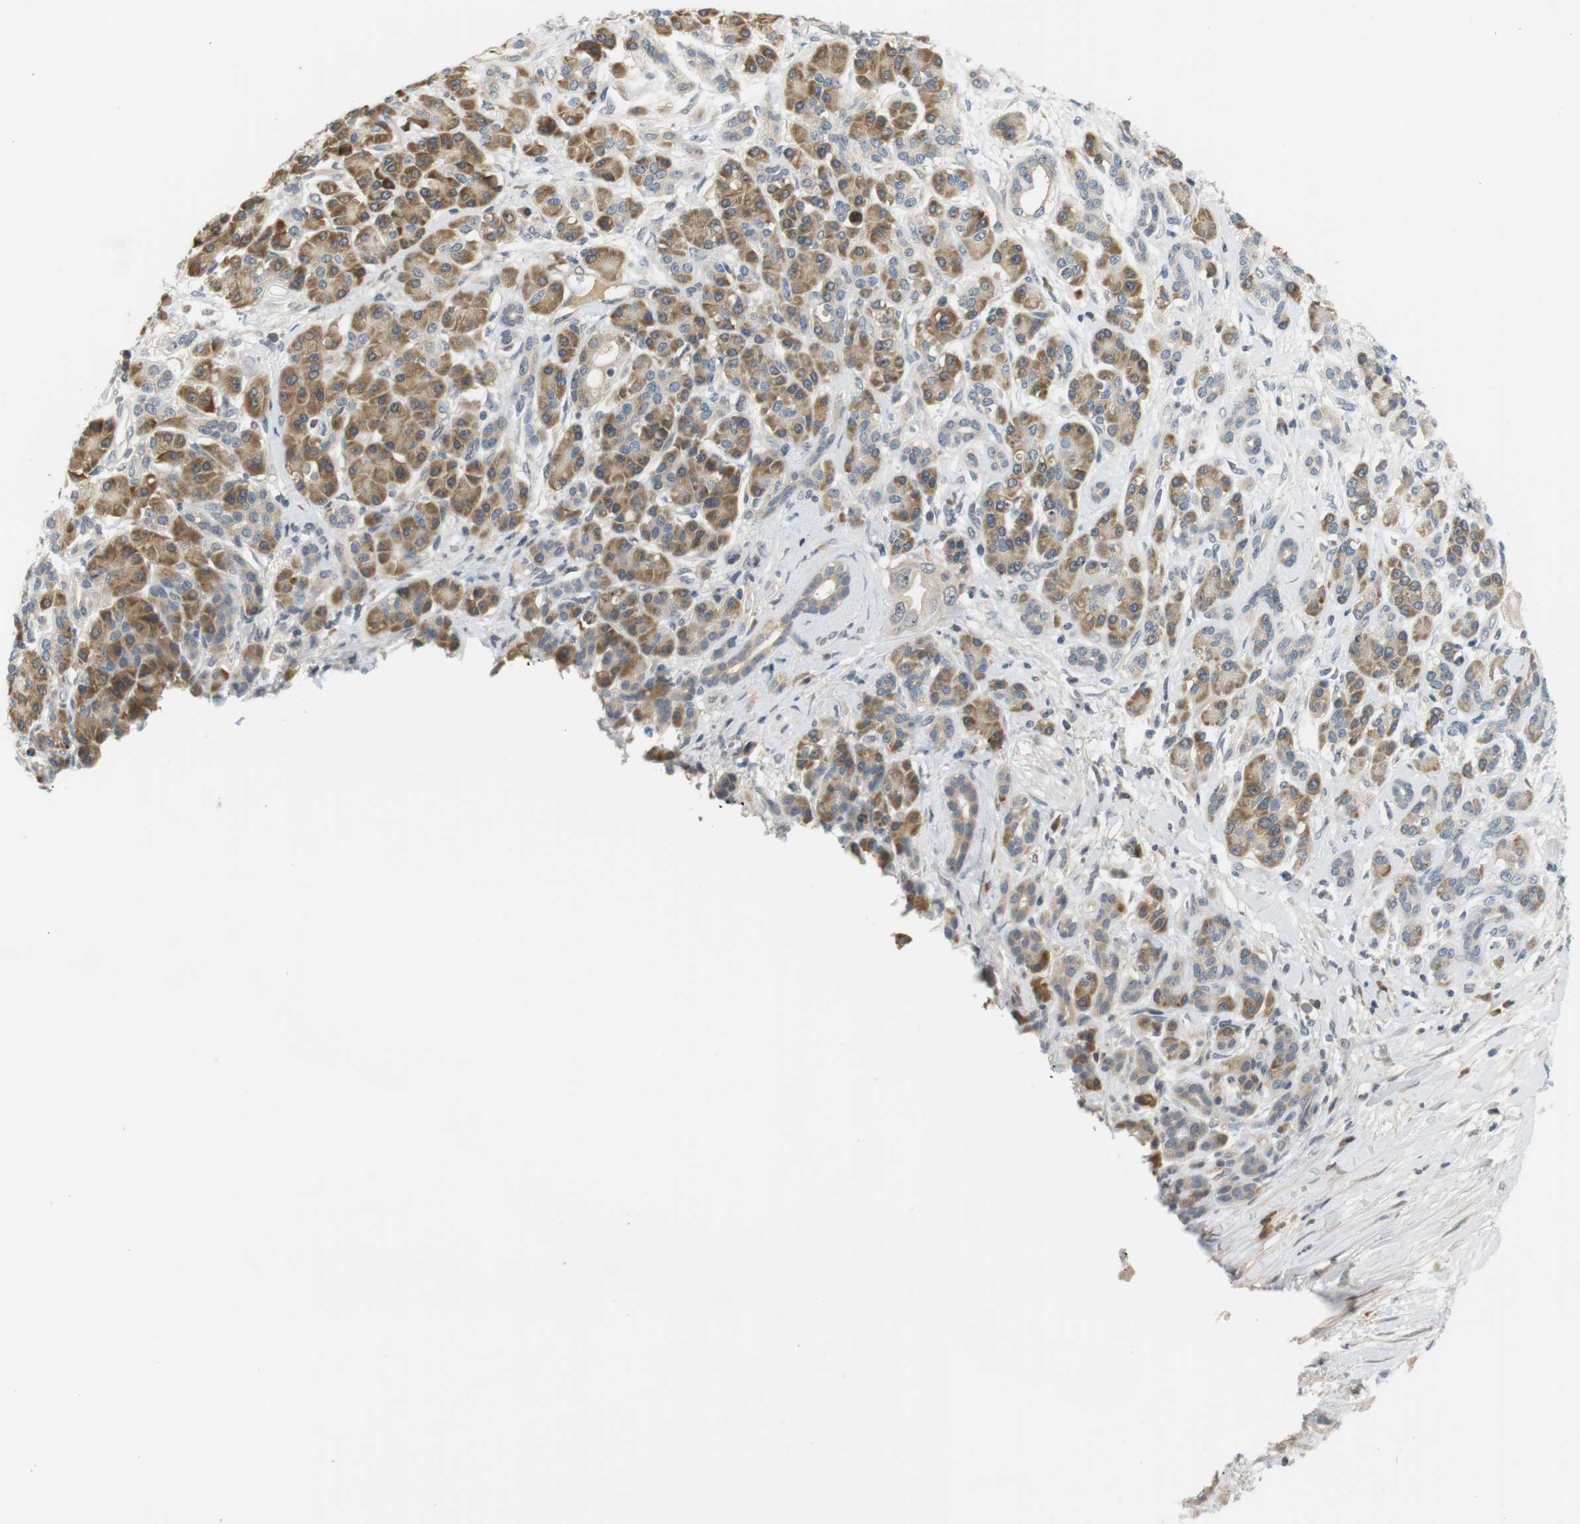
{"staining": {"intensity": "moderate", "quantity": ">75%", "location": "cytoplasmic/membranous"}, "tissue": "pancreatic cancer", "cell_type": "Tumor cells", "image_type": "cancer", "snomed": [{"axis": "morphology", "description": "Adenocarcinoma, NOS"}, {"axis": "topography", "description": "Pancreas"}], "caption": "Protein staining of pancreatic cancer (adenocarcinoma) tissue demonstrates moderate cytoplasmic/membranous expression in approximately >75% of tumor cells. Ihc stains the protein of interest in brown and the nuclei are stained blue.", "gene": "WNT7A", "patient": {"sex": "female", "age": 56}}